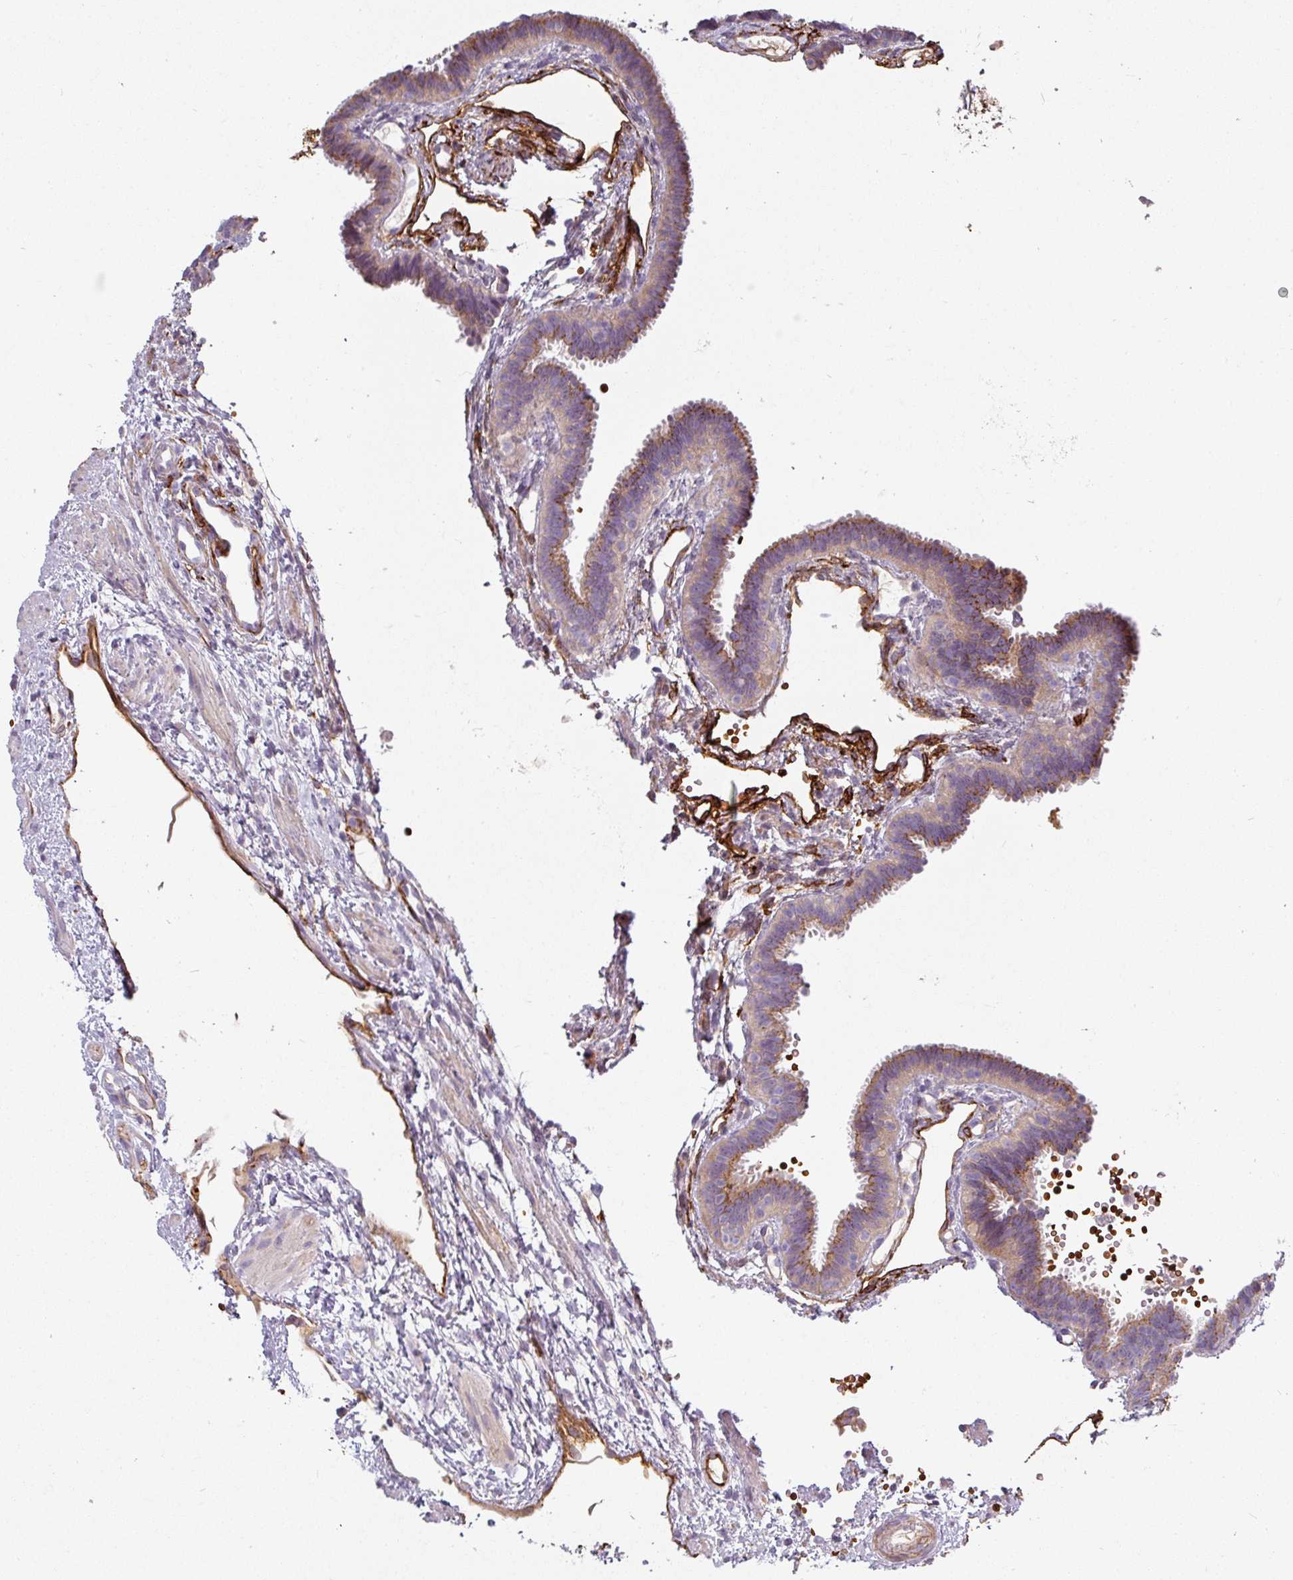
{"staining": {"intensity": "moderate", "quantity": ">75%", "location": "cytoplasmic/membranous"}, "tissue": "fallopian tube", "cell_type": "Glandular cells", "image_type": "normal", "snomed": [{"axis": "morphology", "description": "Normal tissue, NOS"}, {"axis": "topography", "description": "Fallopian tube"}], "caption": "Normal fallopian tube shows moderate cytoplasmic/membranous expression in approximately >75% of glandular cells, visualized by immunohistochemistry. (DAB IHC with brightfield microscopy, high magnification).", "gene": "PRODH2", "patient": {"sex": "female", "age": 37}}